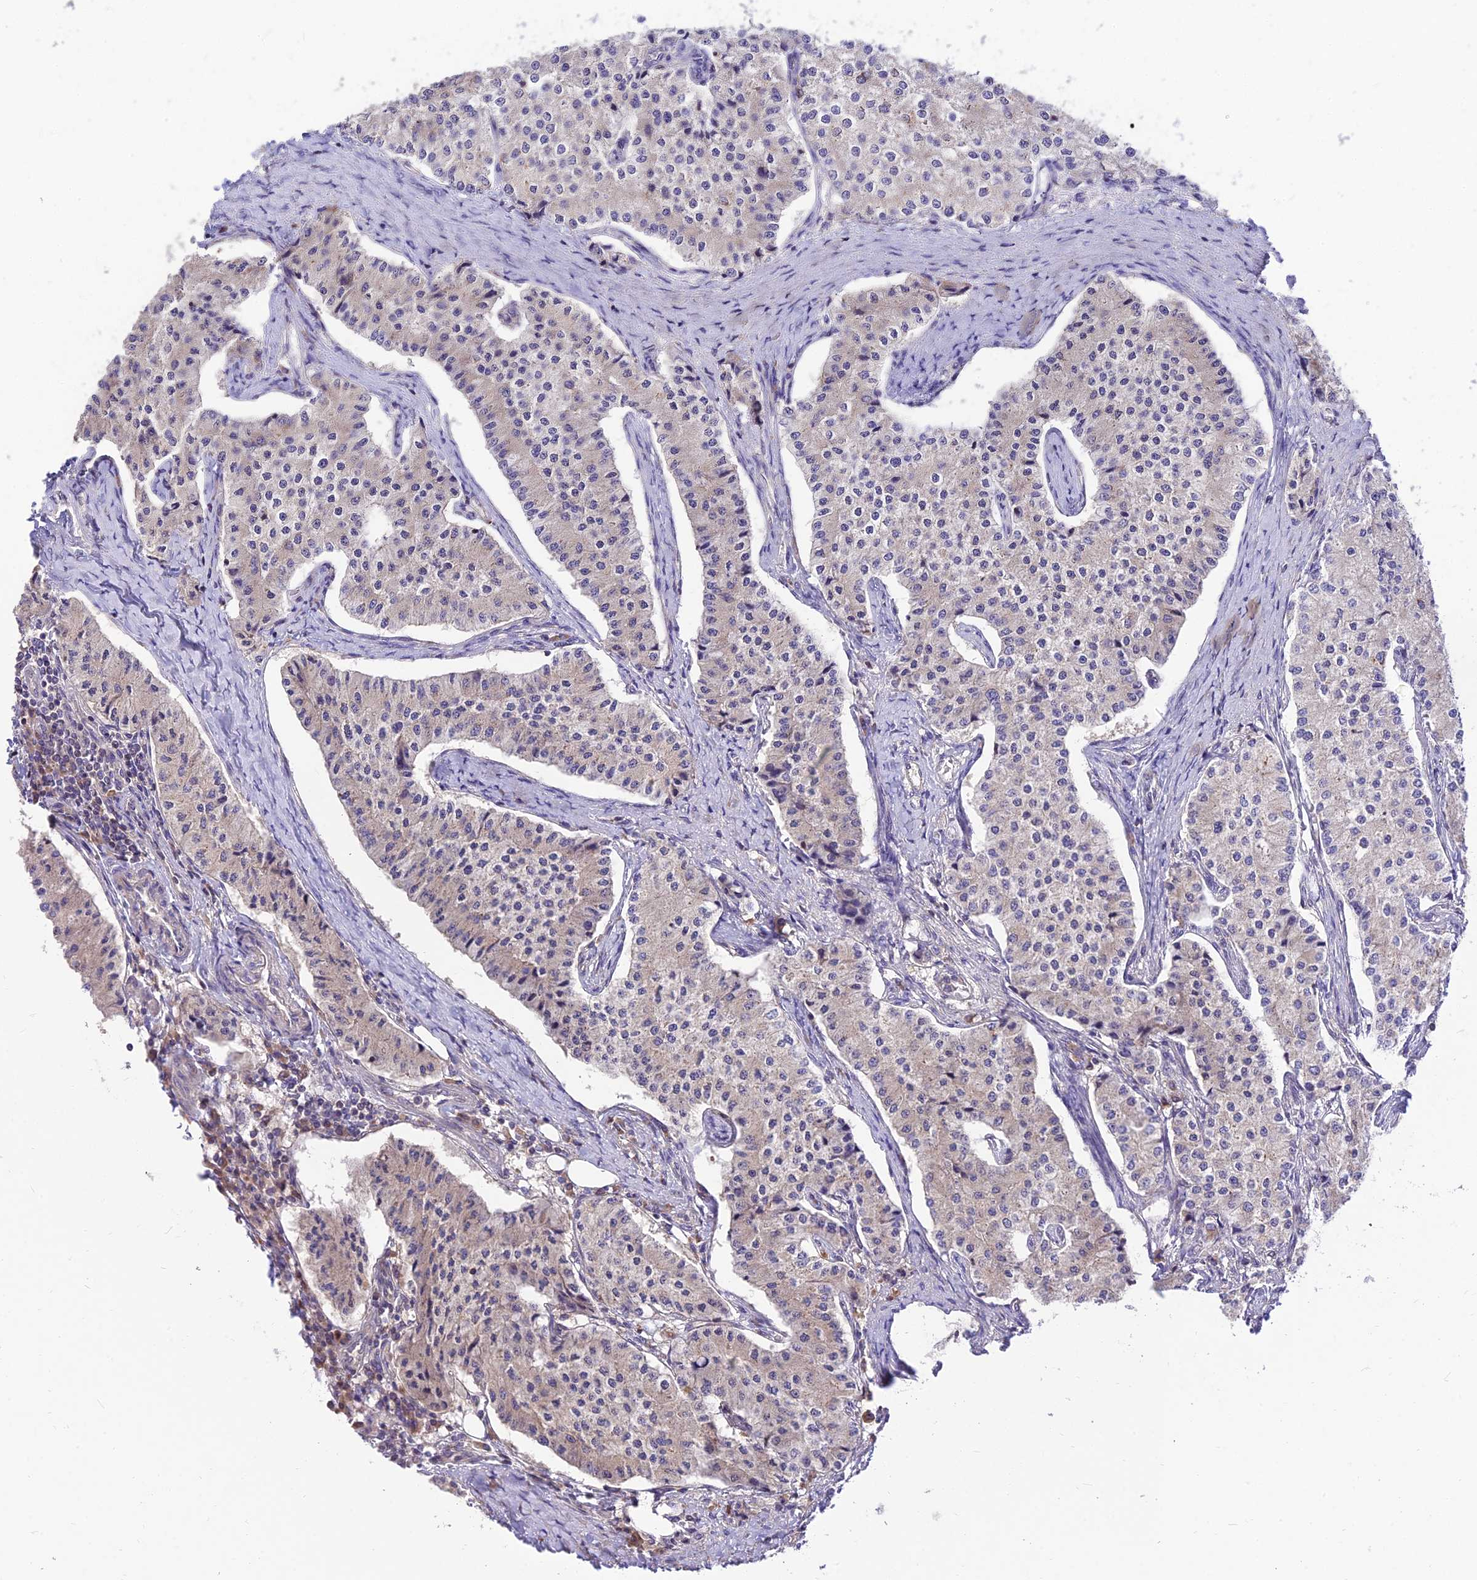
{"staining": {"intensity": "weak", "quantity": "<25%", "location": "cytoplasmic/membranous"}, "tissue": "carcinoid", "cell_type": "Tumor cells", "image_type": "cancer", "snomed": [{"axis": "morphology", "description": "Carcinoid, malignant, NOS"}, {"axis": "topography", "description": "Colon"}], "caption": "The image reveals no staining of tumor cells in carcinoid (malignant).", "gene": "C6orf132", "patient": {"sex": "female", "age": 52}}